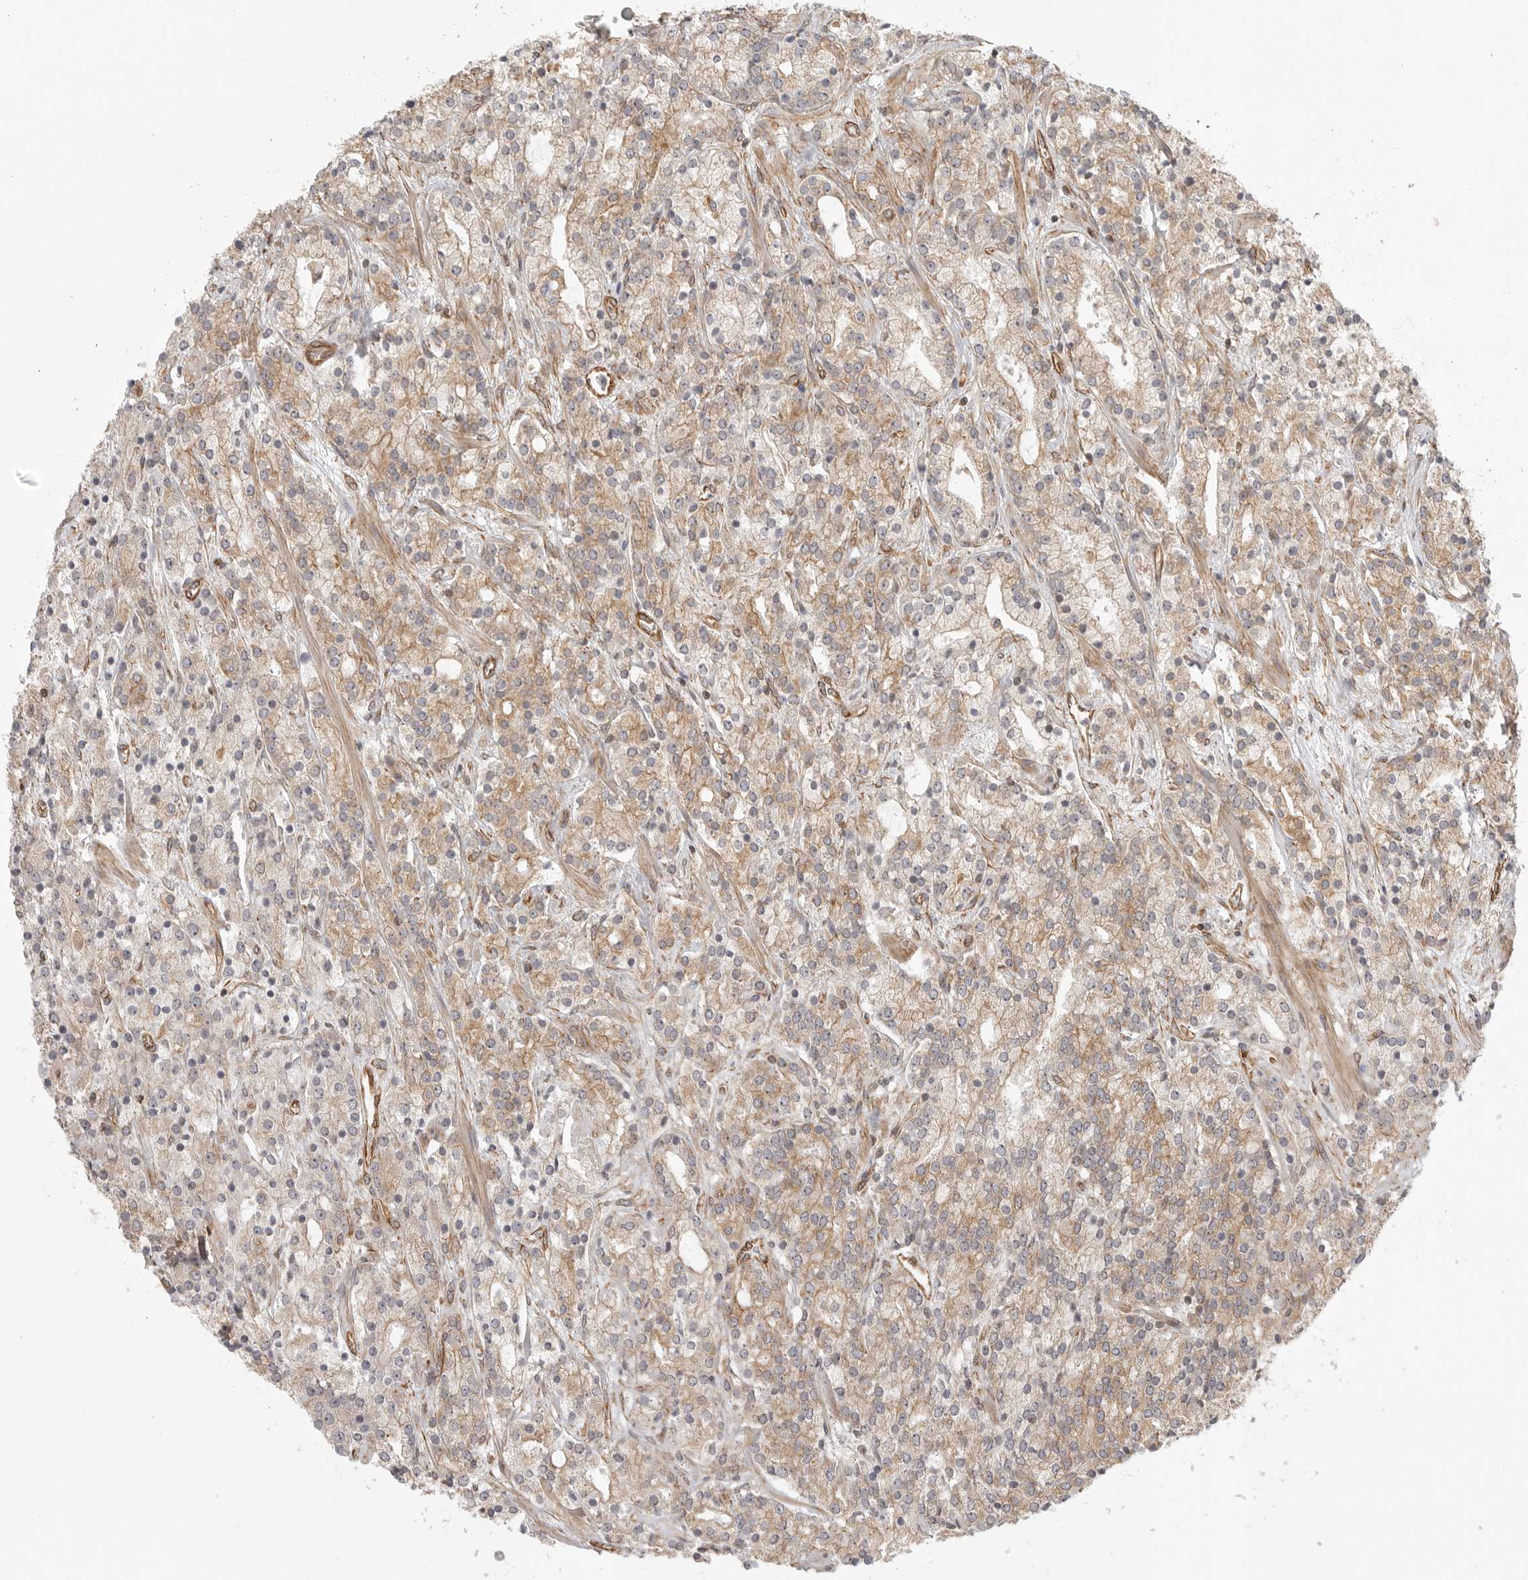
{"staining": {"intensity": "moderate", "quantity": ">75%", "location": "cytoplasmic/membranous"}, "tissue": "prostate cancer", "cell_type": "Tumor cells", "image_type": "cancer", "snomed": [{"axis": "morphology", "description": "Adenocarcinoma, High grade"}, {"axis": "topography", "description": "Prostate"}], "caption": "Brown immunohistochemical staining in human prostate cancer (high-grade adenocarcinoma) demonstrates moderate cytoplasmic/membranous expression in approximately >75% of tumor cells.", "gene": "ATOH7", "patient": {"sex": "male", "age": 71}}